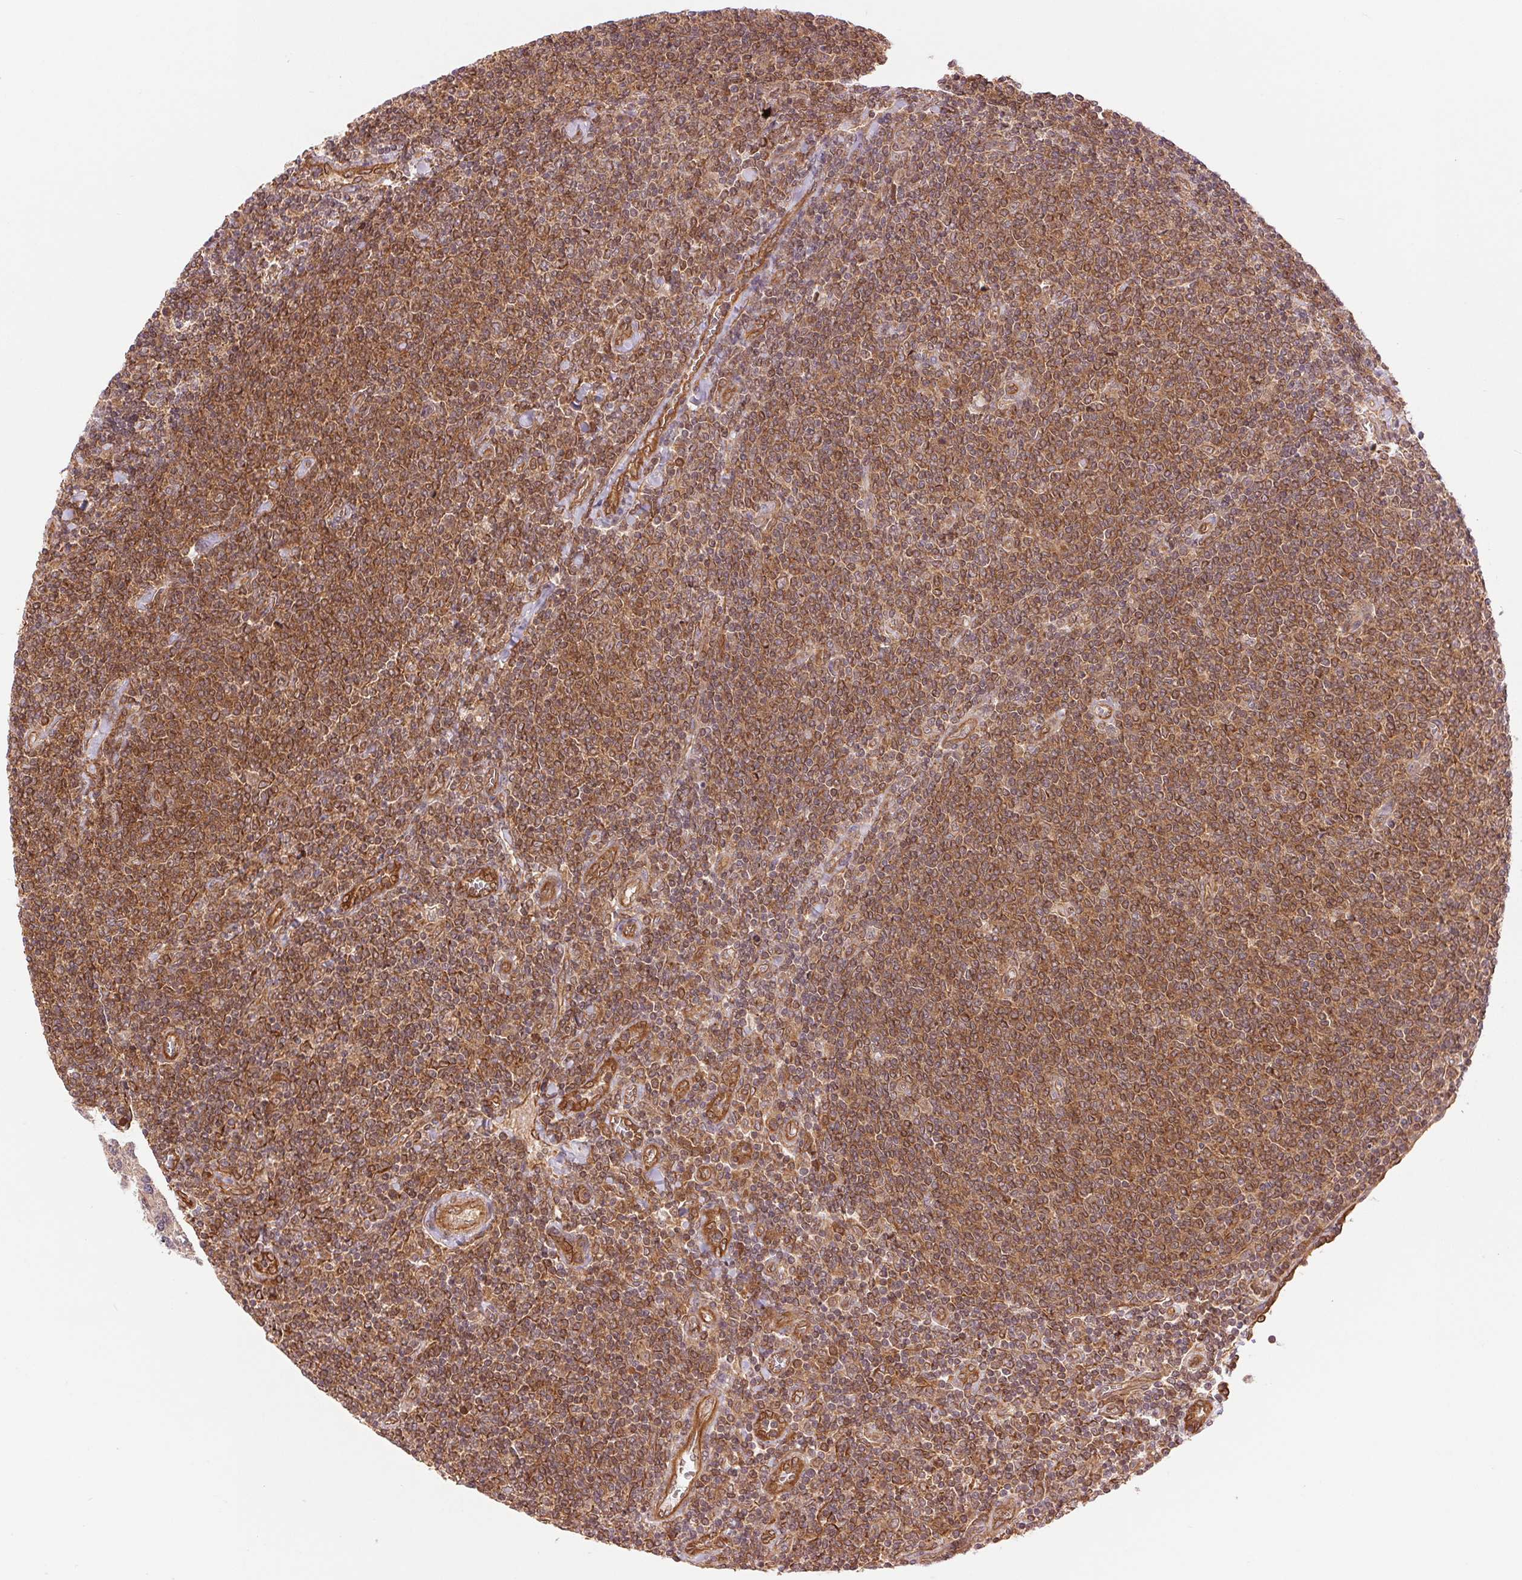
{"staining": {"intensity": "moderate", "quantity": ">75%", "location": "cytoplasmic/membranous"}, "tissue": "lymphoma", "cell_type": "Tumor cells", "image_type": "cancer", "snomed": [{"axis": "morphology", "description": "Malignant lymphoma, non-Hodgkin's type, Low grade"}, {"axis": "topography", "description": "Lymph node"}], "caption": "Tumor cells display moderate cytoplasmic/membranous staining in approximately >75% of cells in lymphoma. (Brightfield microscopy of DAB IHC at high magnification).", "gene": "STARD7", "patient": {"sex": "male", "age": 52}}